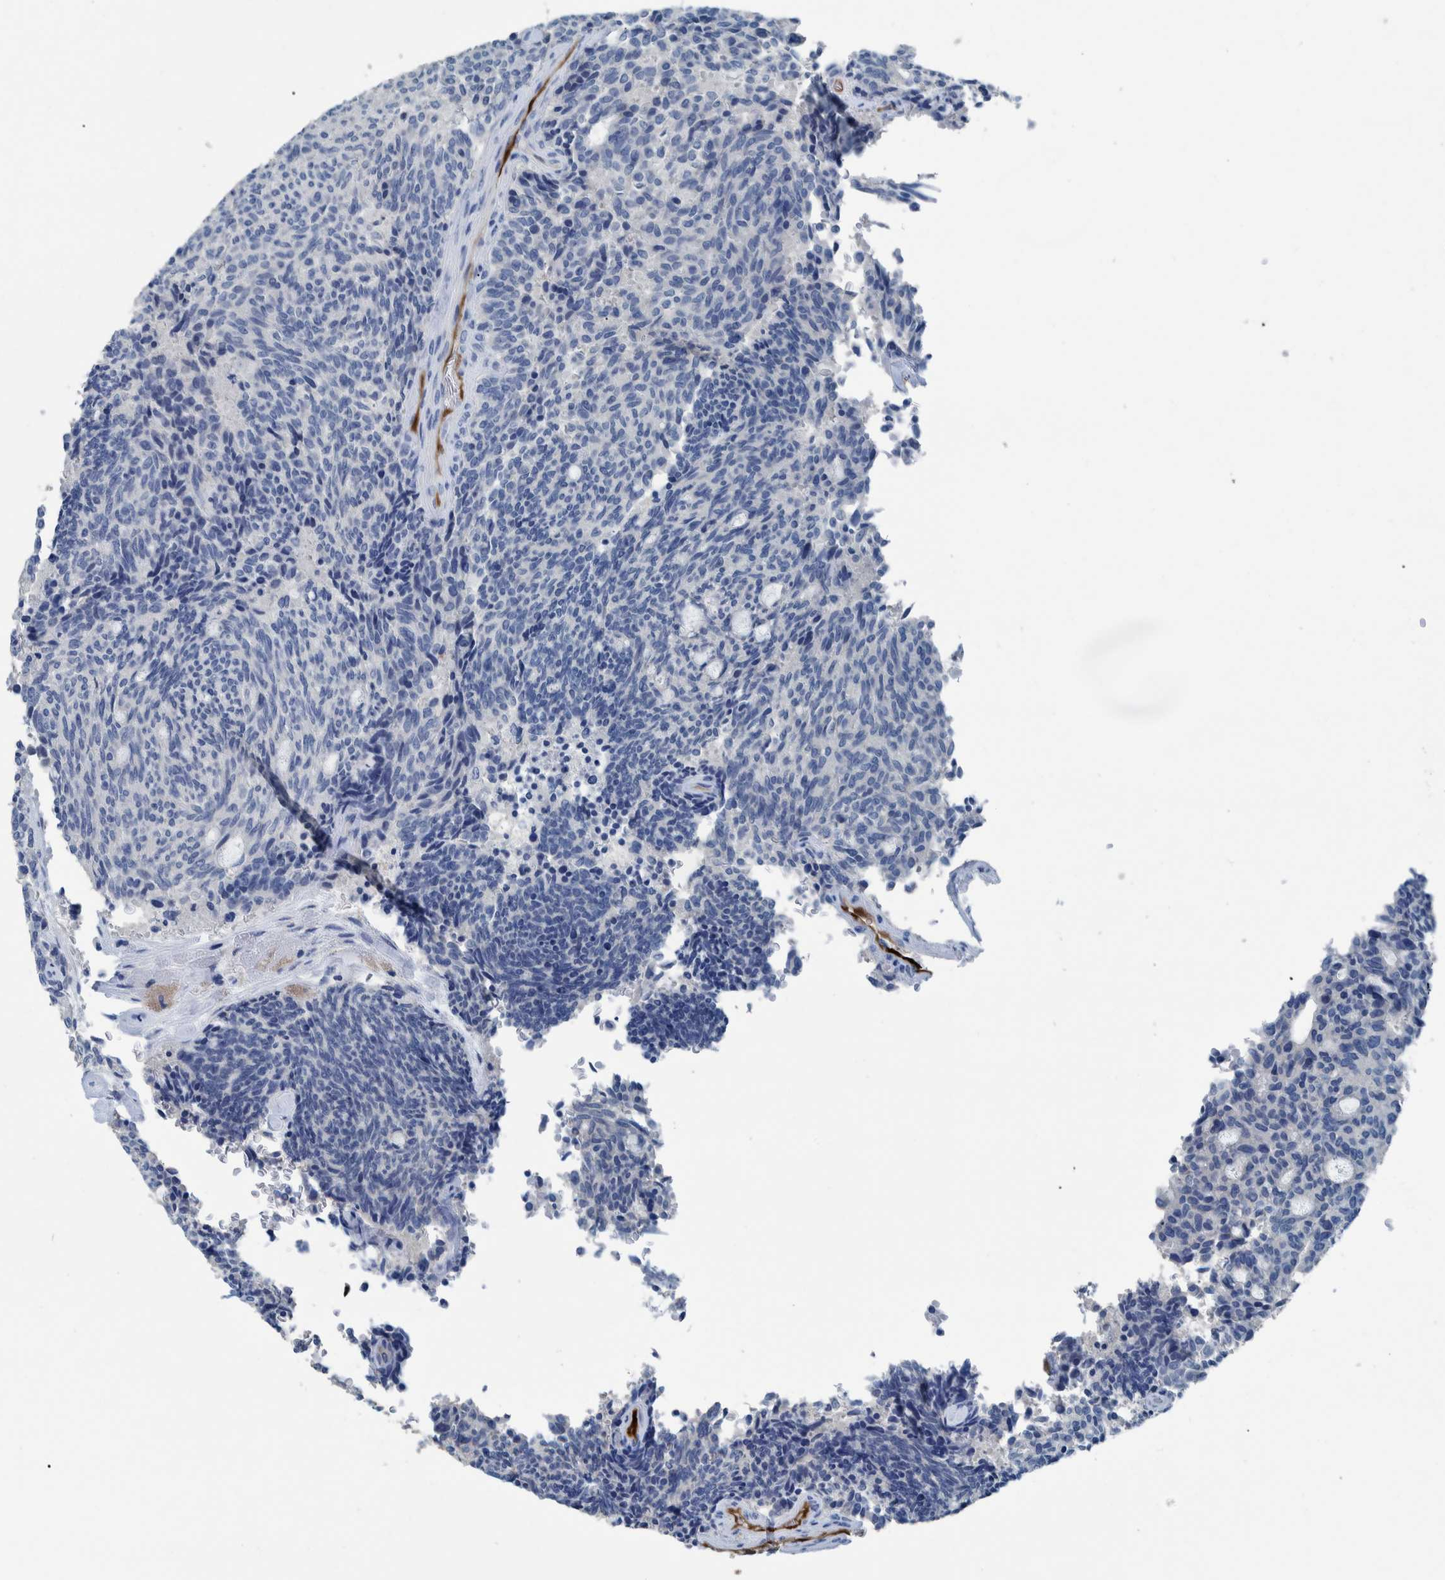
{"staining": {"intensity": "negative", "quantity": "none", "location": "none"}, "tissue": "carcinoid", "cell_type": "Tumor cells", "image_type": "cancer", "snomed": [{"axis": "morphology", "description": "Carcinoid, malignant, NOS"}, {"axis": "topography", "description": "Pancreas"}], "caption": "Tumor cells show no significant protein positivity in carcinoid (malignant). (DAB immunohistochemistry visualized using brightfield microscopy, high magnification).", "gene": "IDO1", "patient": {"sex": "female", "age": 54}}